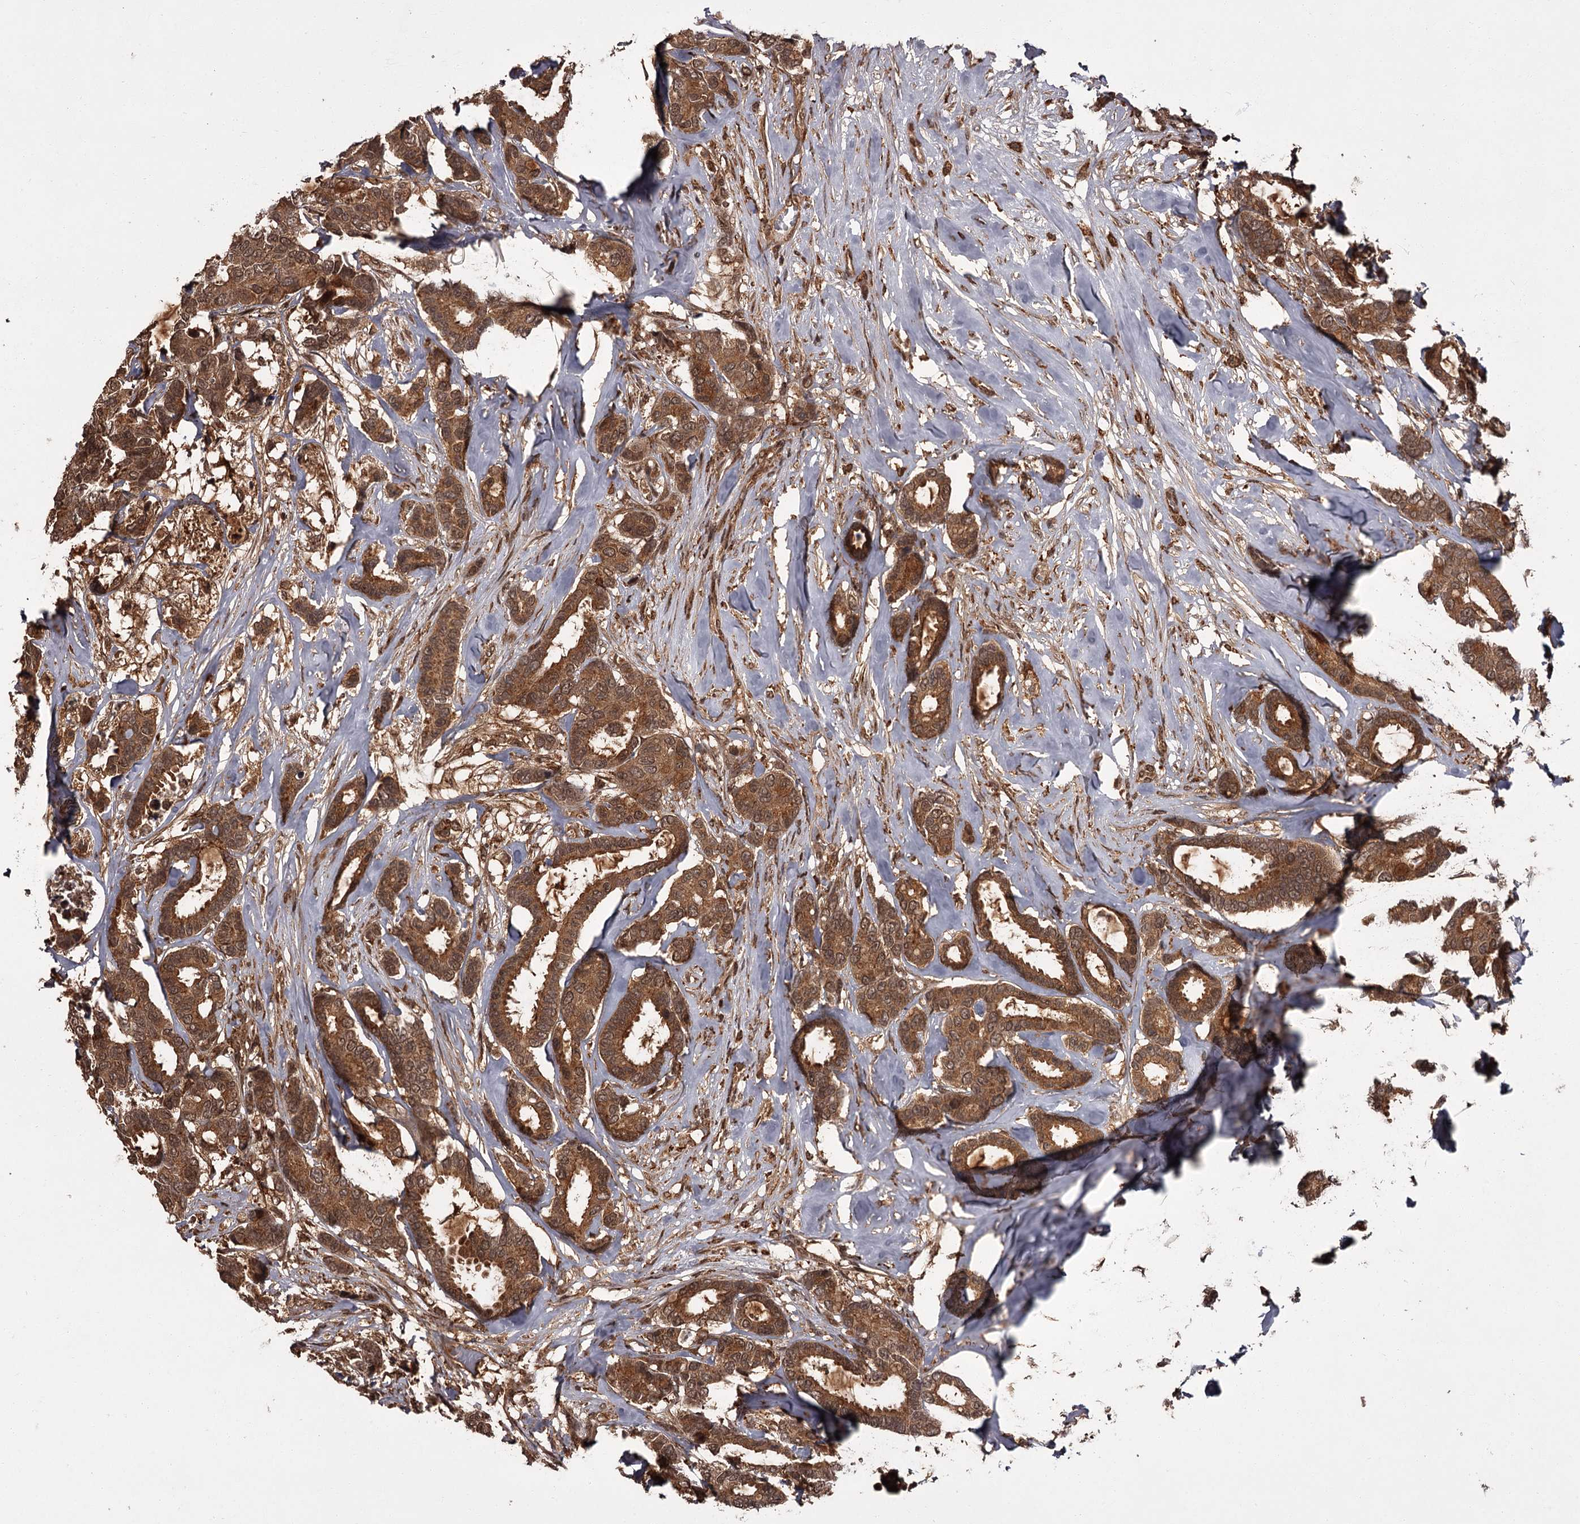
{"staining": {"intensity": "moderate", "quantity": ">75%", "location": "cytoplasmic/membranous,nuclear"}, "tissue": "breast cancer", "cell_type": "Tumor cells", "image_type": "cancer", "snomed": [{"axis": "morphology", "description": "Duct carcinoma"}, {"axis": "topography", "description": "Breast"}], "caption": "Immunohistochemistry histopathology image of human breast cancer stained for a protein (brown), which exhibits medium levels of moderate cytoplasmic/membranous and nuclear expression in approximately >75% of tumor cells.", "gene": "TBC1D23", "patient": {"sex": "female", "age": 87}}